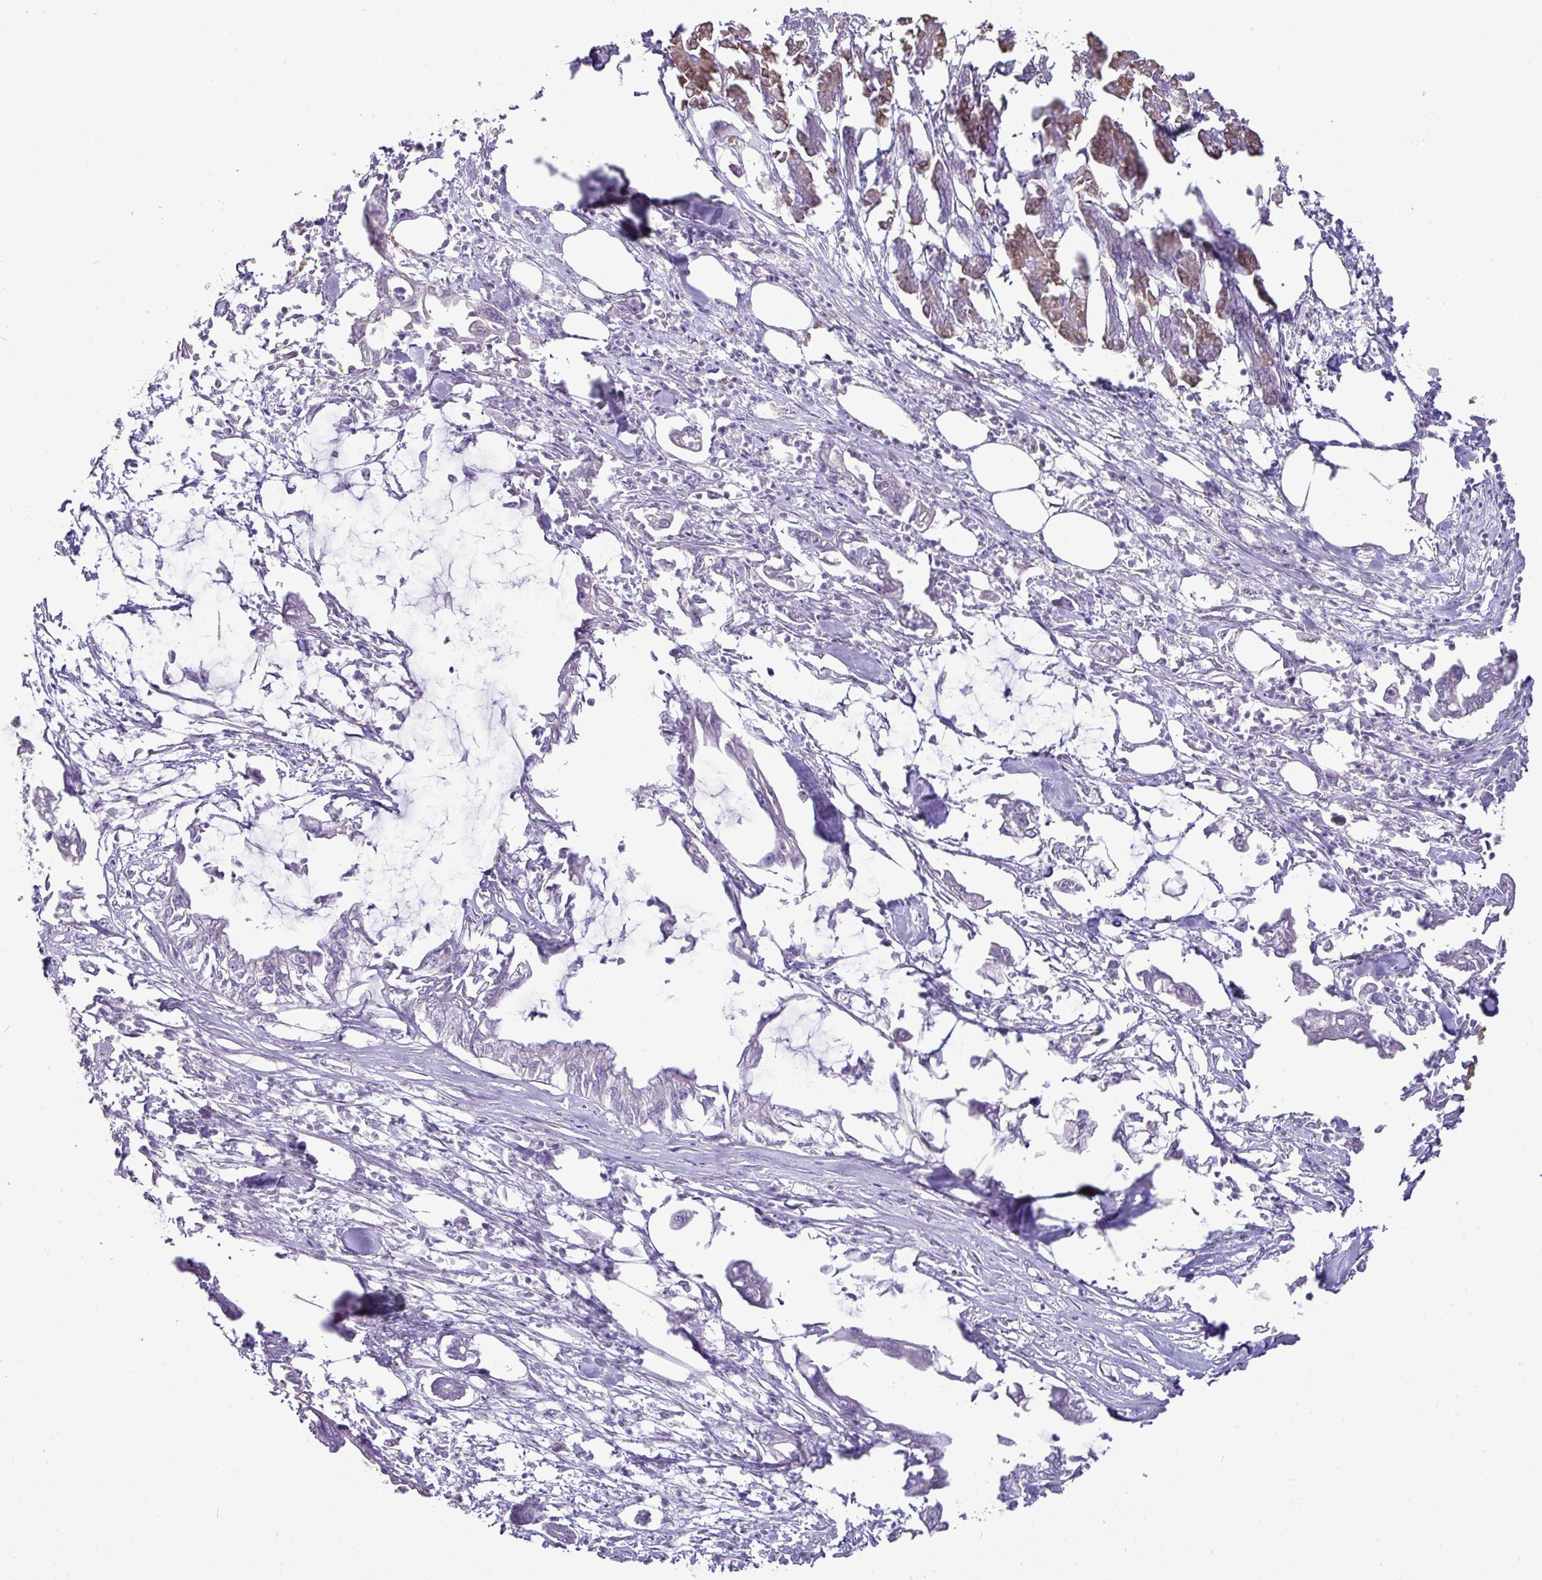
{"staining": {"intensity": "moderate", "quantity": "25%-75%", "location": "cytoplasmic/membranous"}, "tissue": "pancreatic cancer", "cell_type": "Tumor cells", "image_type": "cancer", "snomed": [{"axis": "morphology", "description": "Adenocarcinoma, NOS"}, {"axis": "topography", "description": "Pancreas"}], "caption": "Immunohistochemical staining of human pancreatic cancer (adenocarcinoma) exhibits medium levels of moderate cytoplasmic/membranous protein expression in about 25%-75% of tumor cells.", "gene": "GSTA3", "patient": {"sex": "male", "age": 61}}